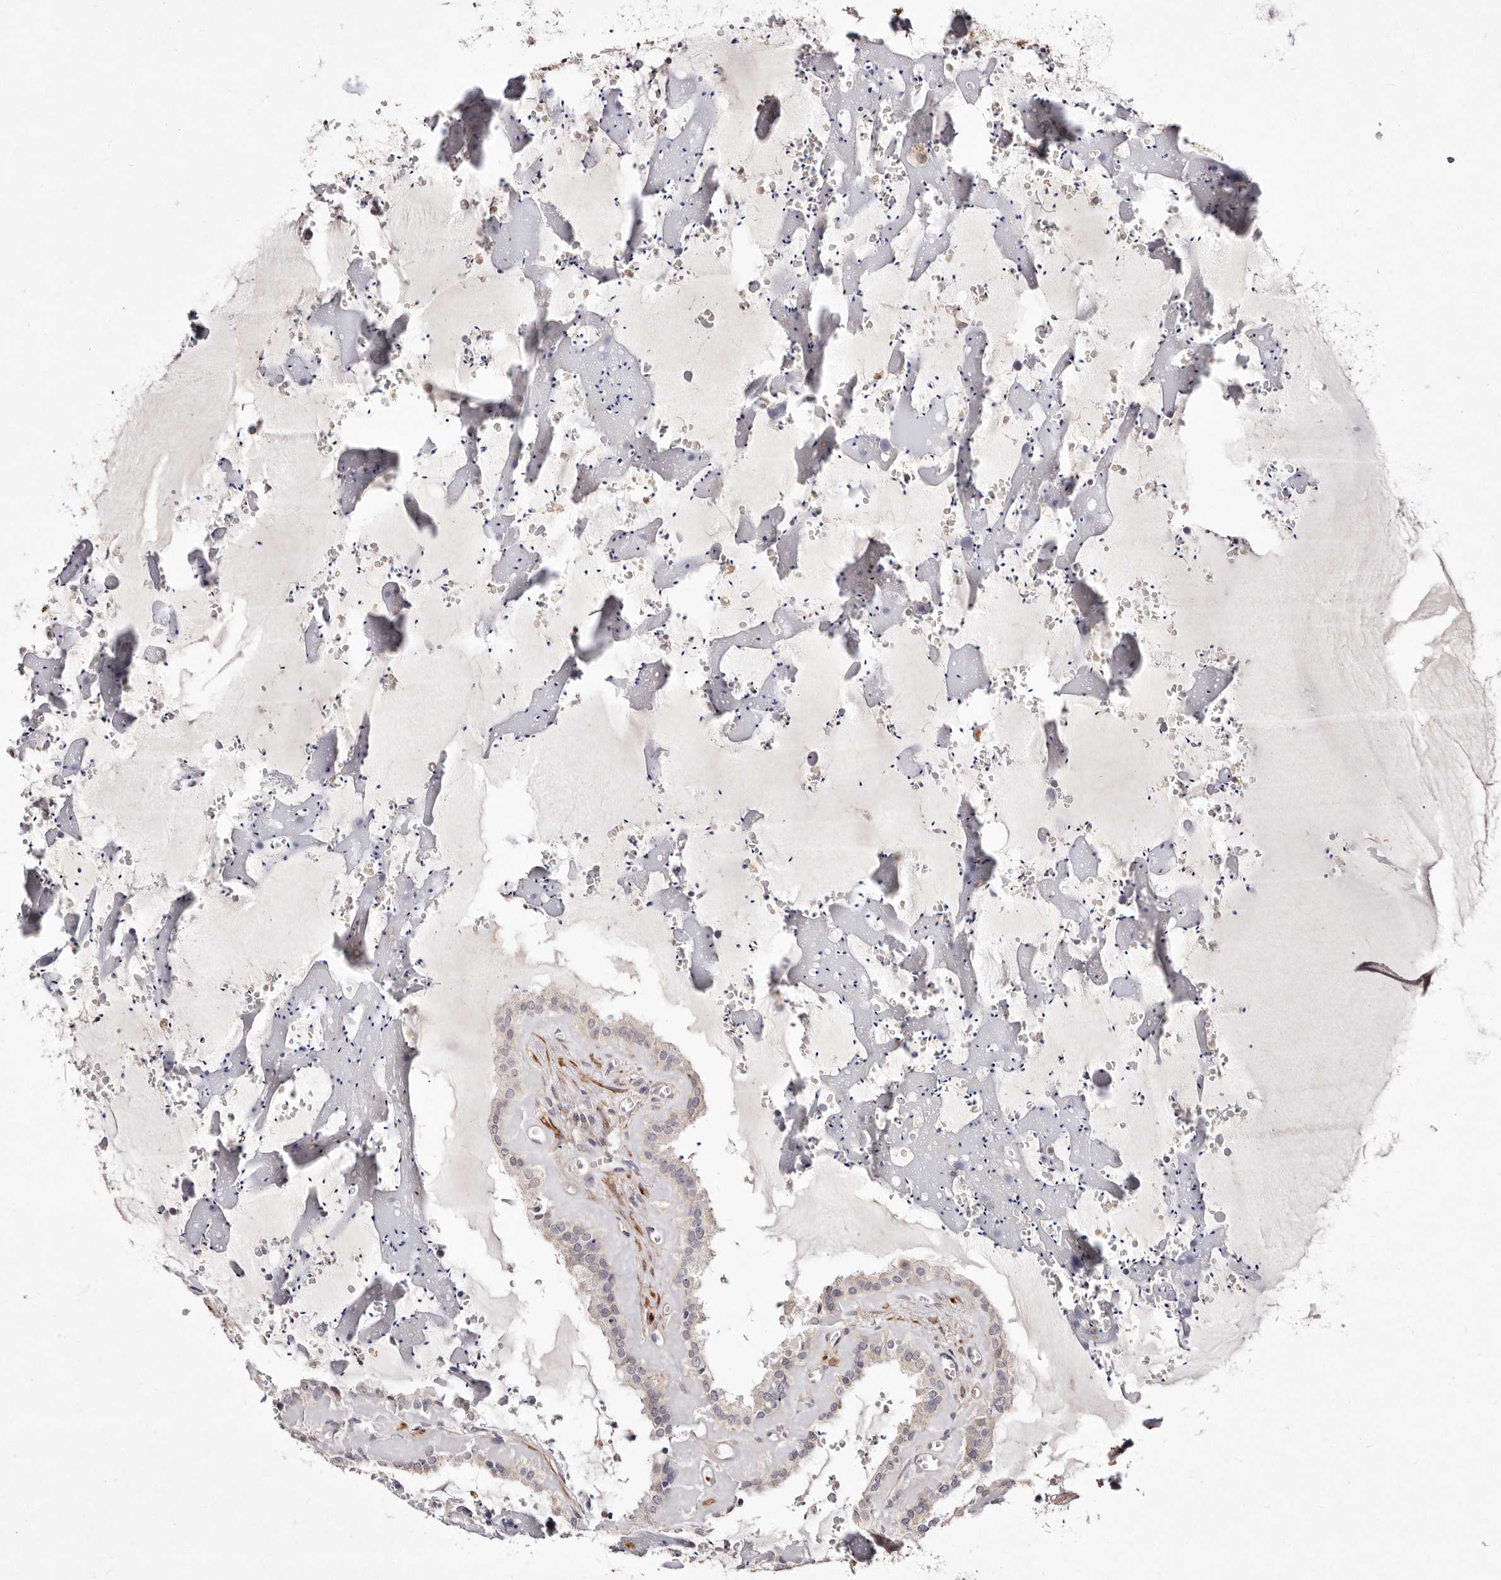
{"staining": {"intensity": "negative", "quantity": "none", "location": "none"}, "tissue": "seminal vesicle", "cell_type": "Glandular cells", "image_type": "normal", "snomed": [{"axis": "morphology", "description": "Normal tissue, NOS"}, {"axis": "topography", "description": "Prostate"}, {"axis": "topography", "description": "Seminal veicle"}], "caption": "The immunohistochemistry photomicrograph has no significant expression in glandular cells of seminal vesicle. Brightfield microscopy of immunohistochemistry (IHC) stained with DAB (brown) and hematoxylin (blue), captured at high magnification.", "gene": "MTMR11", "patient": {"sex": "male", "age": 59}}